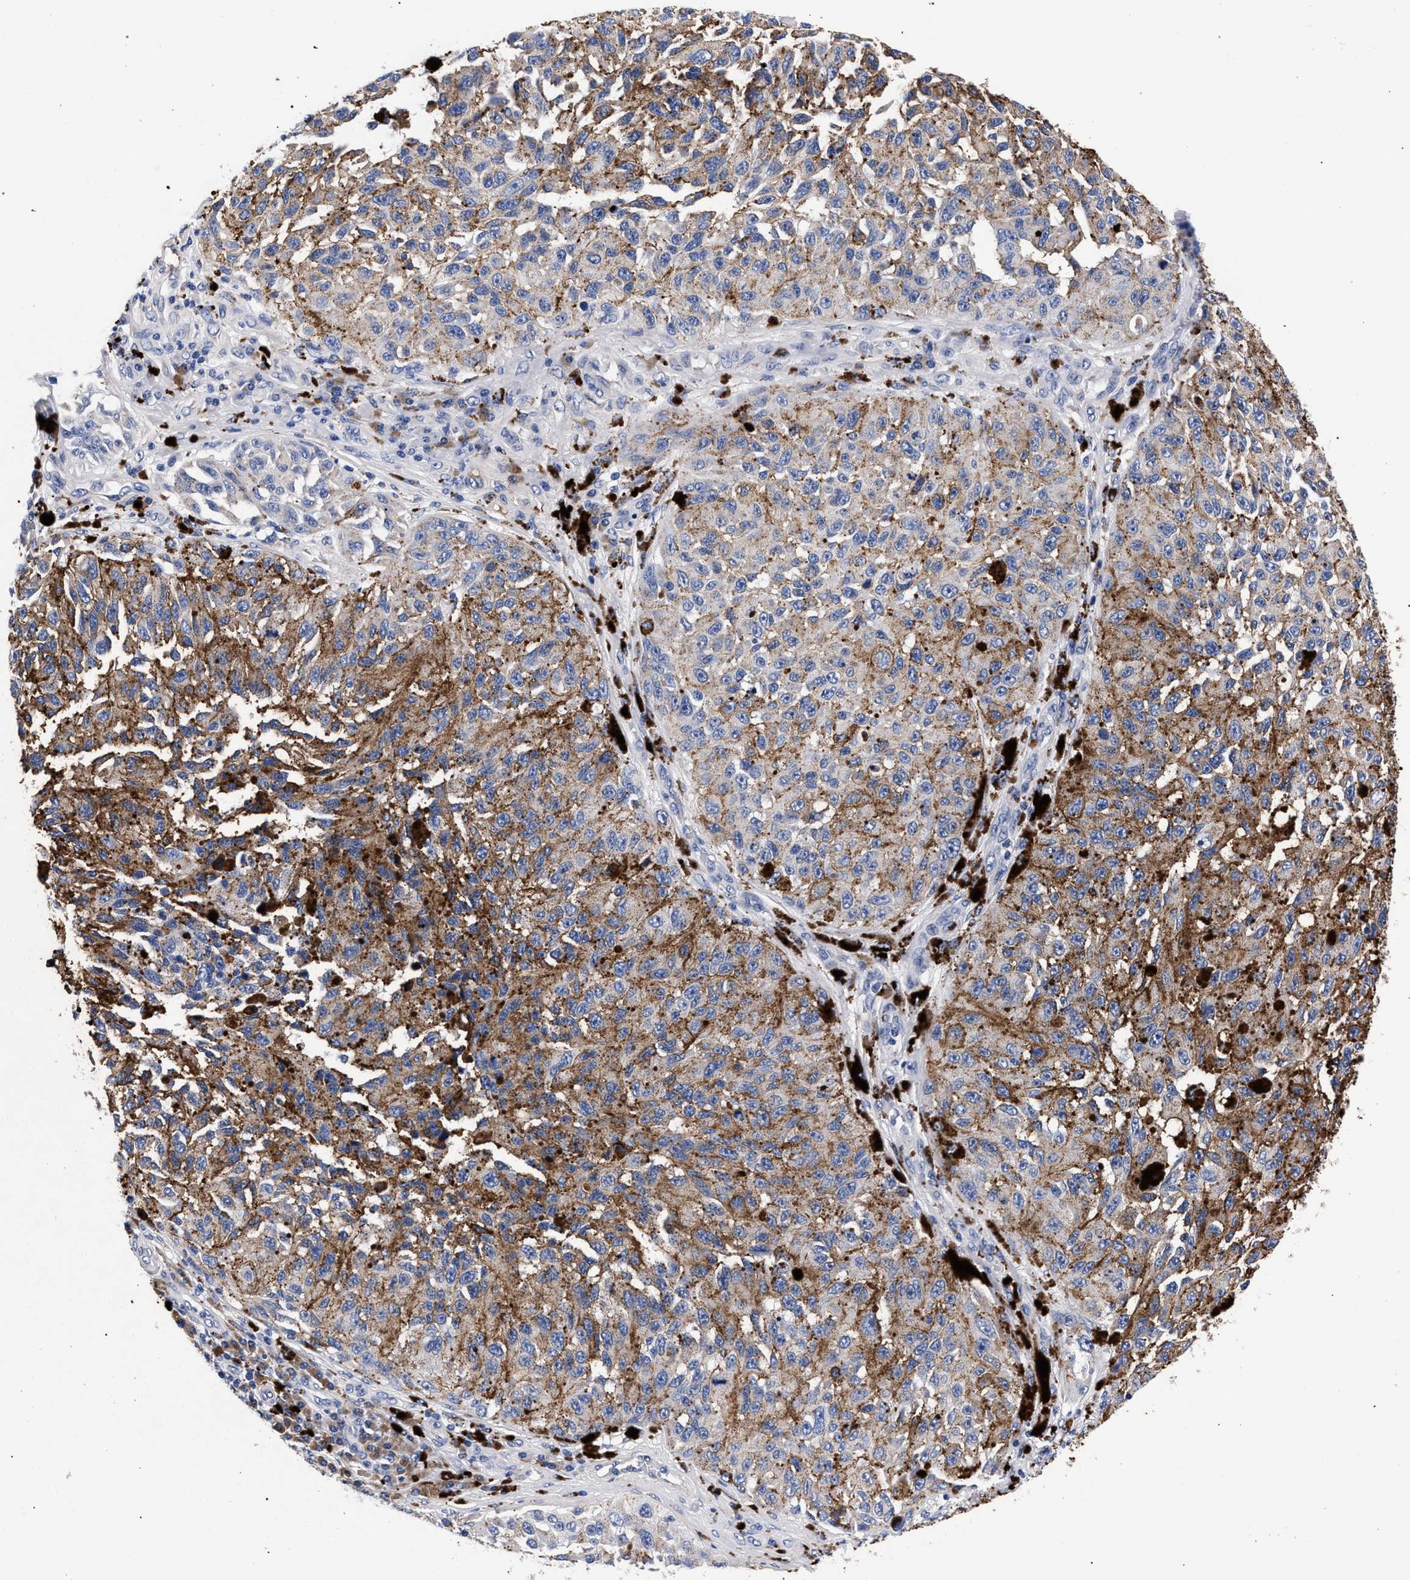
{"staining": {"intensity": "moderate", "quantity": "25%-75%", "location": "cytoplasmic/membranous"}, "tissue": "melanoma", "cell_type": "Tumor cells", "image_type": "cancer", "snomed": [{"axis": "morphology", "description": "Malignant melanoma, NOS"}, {"axis": "topography", "description": "Skin"}], "caption": "IHC of melanoma shows medium levels of moderate cytoplasmic/membranous expression in about 25%-75% of tumor cells. (DAB (3,3'-diaminobenzidine) = brown stain, brightfield microscopy at high magnification).", "gene": "ACOX1", "patient": {"sex": "female", "age": 73}}